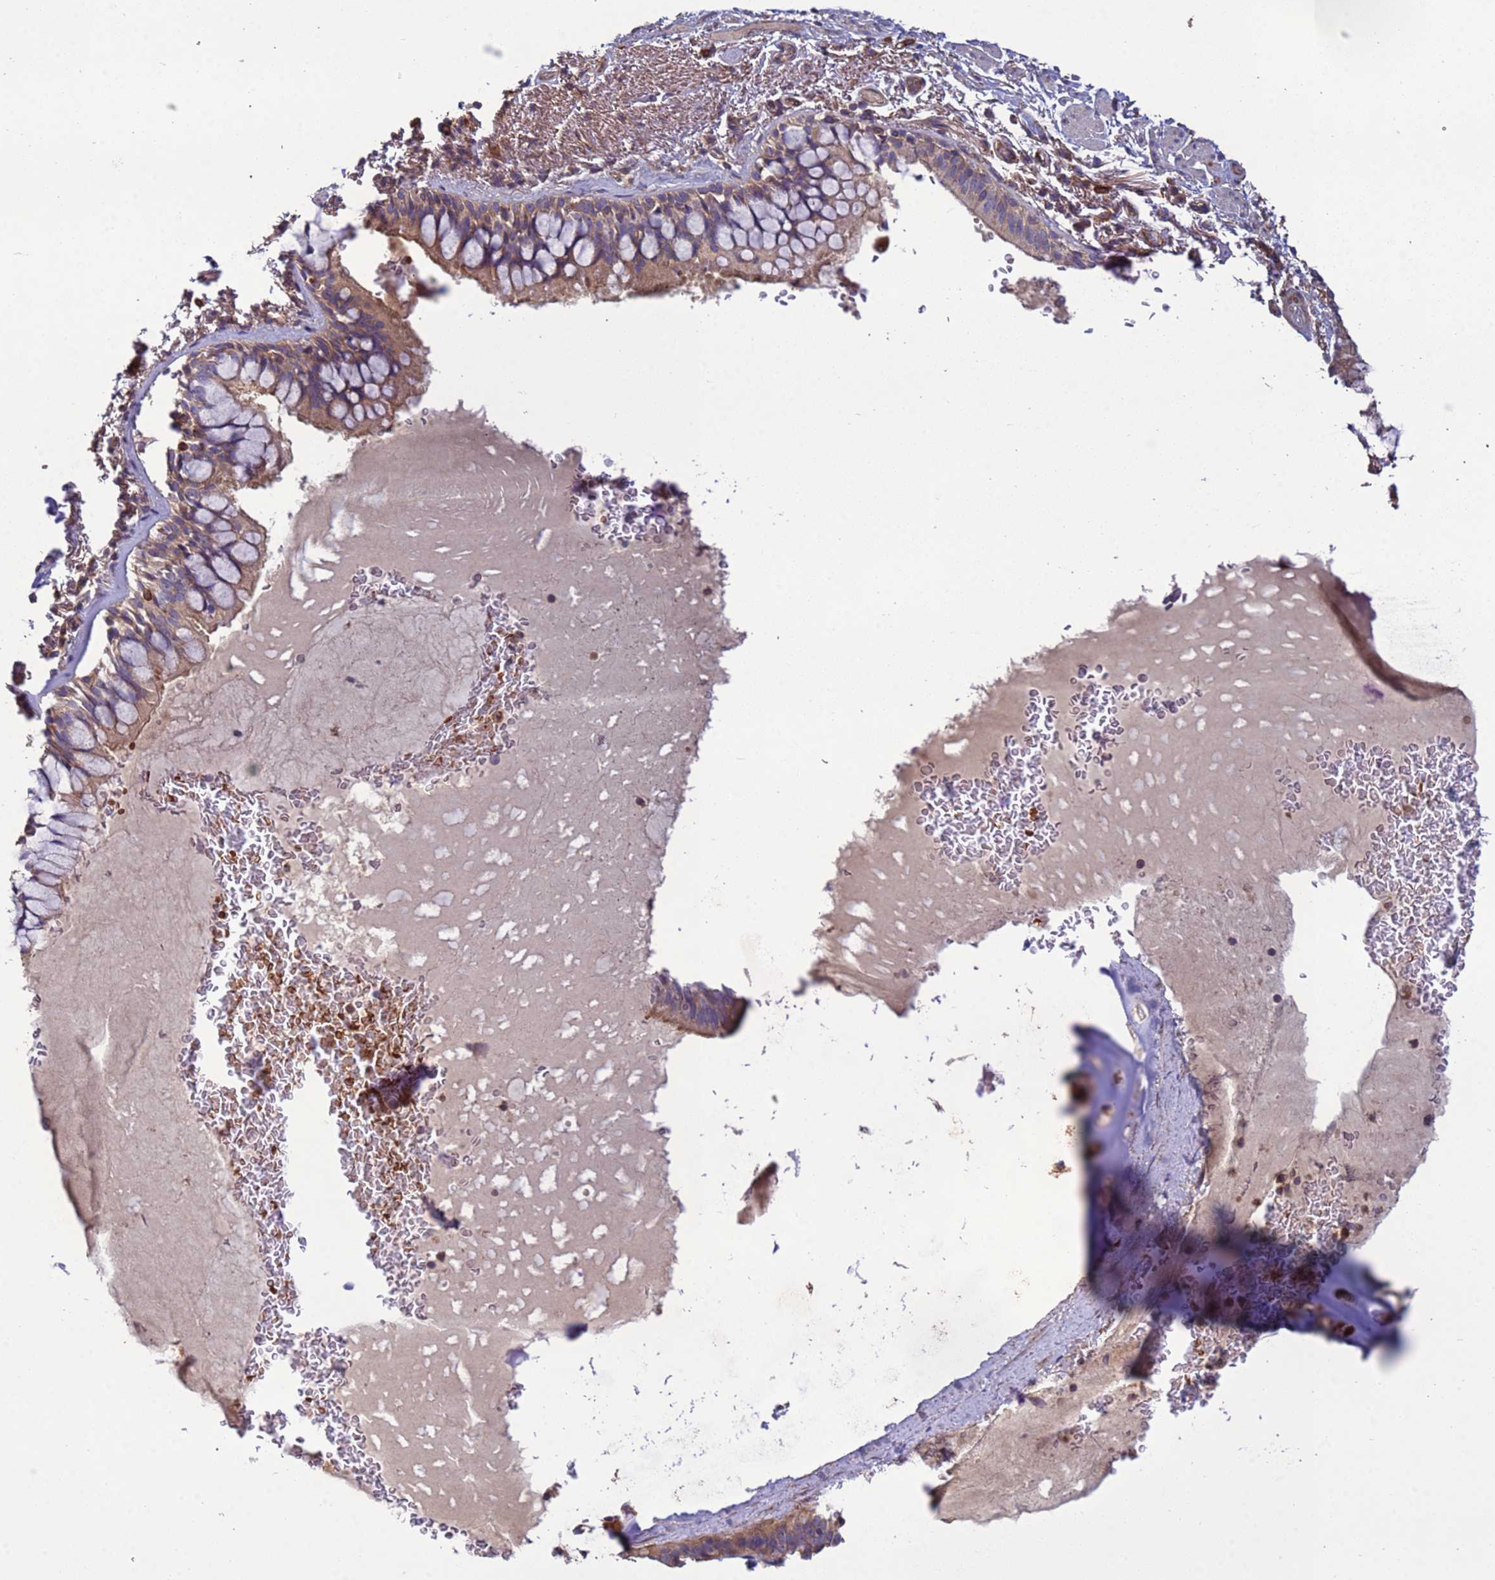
{"staining": {"intensity": "weak", "quantity": ">75%", "location": "cytoplasmic/membranous"}, "tissue": "bronchus", "cell_type": "Respiratory epithelial cells", "image_type": "normal", "snomed": [{"axis": "morphology", "description": "Normal tissue, NOS"}, {"axis": "topography", "description": "Bronchus"}], "caption": "Immunohistochemistry staining of normal bronchus, which reveals low levels of weak cytoplasmic/membranous expression in about >75% of respiratory epithelial cells indicating weak cytoplasmic/membranous protein positivity. The staining was performed using DAB (3,3'-diaminobenzidine) (brown) for protein detection and nuclei were counterstained in hematoxylin (blue).", "gene": "RAB10", "patient": {"sex": "male", "age": 70}}